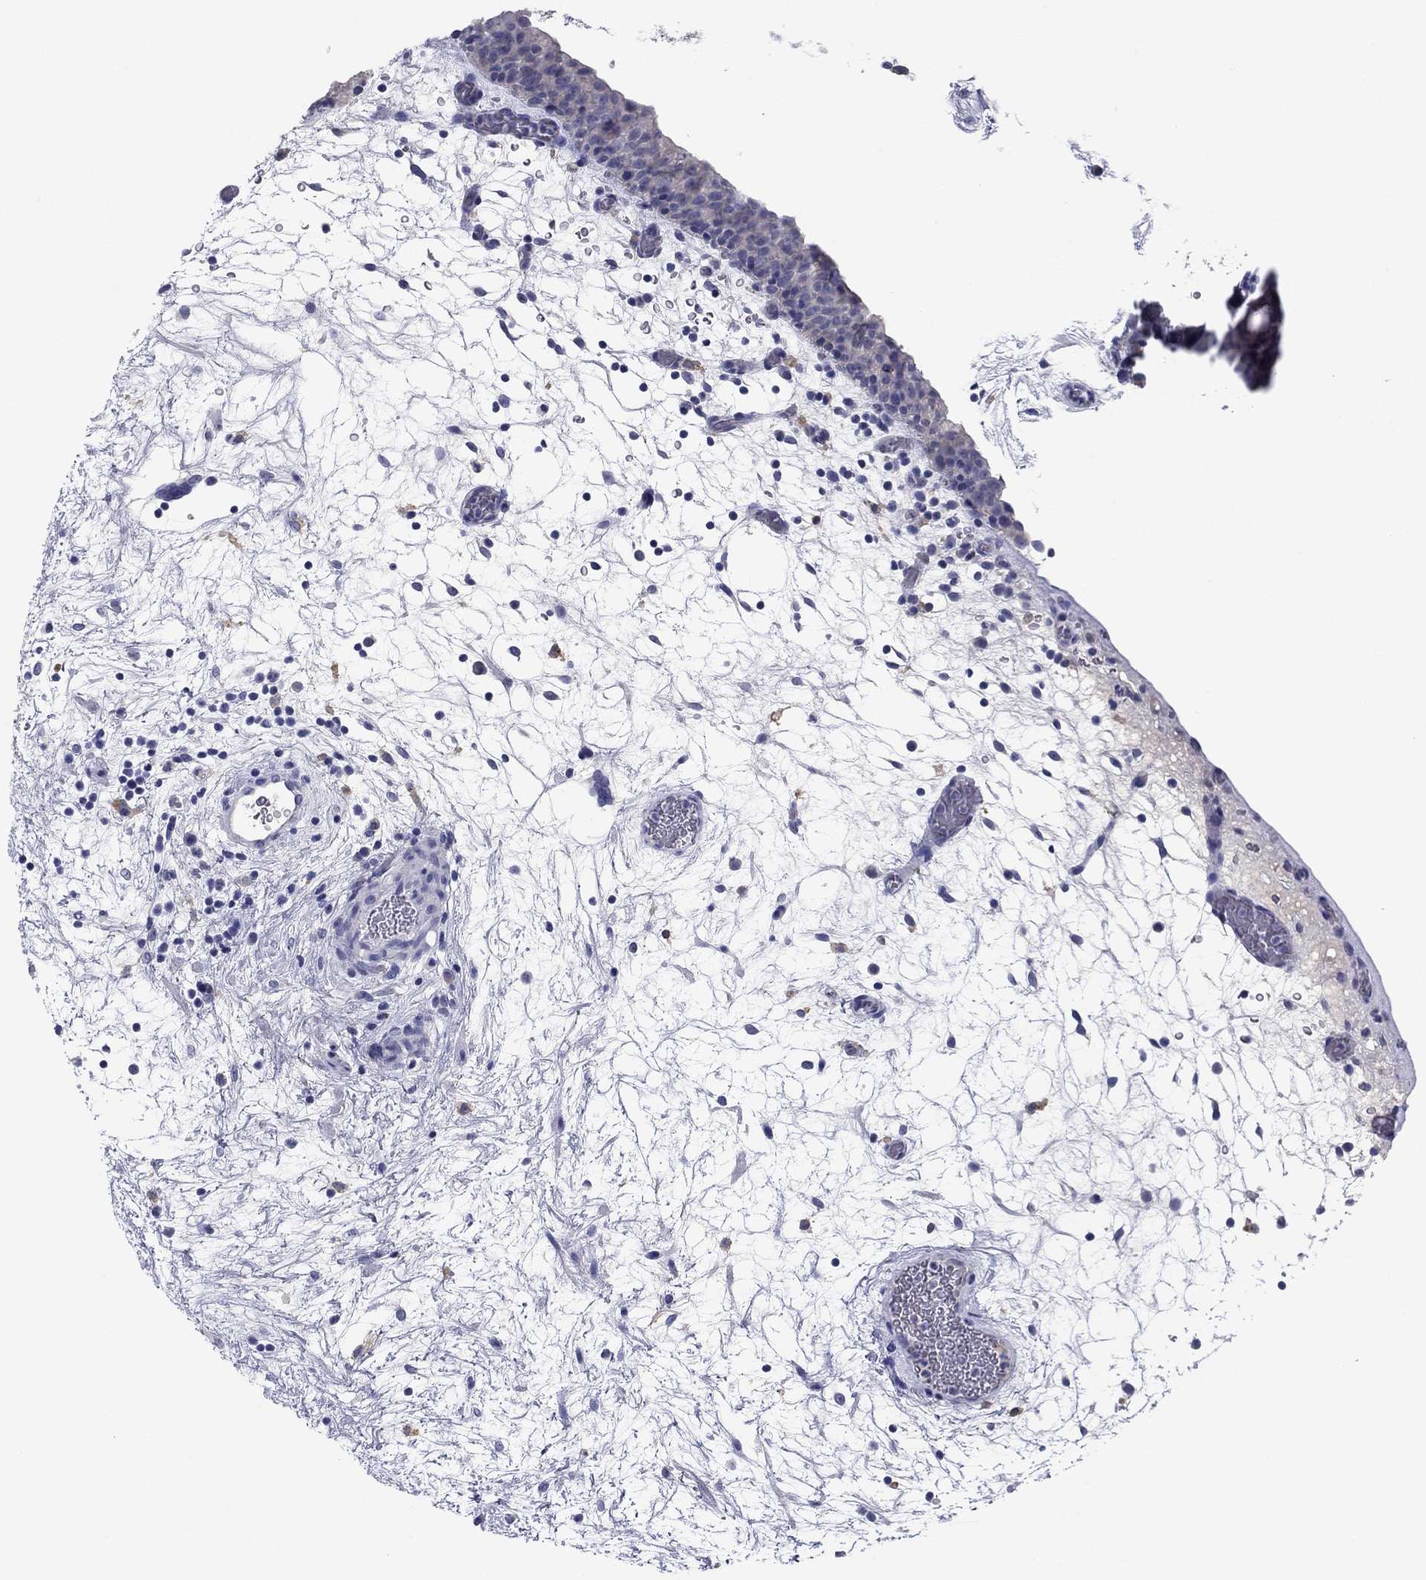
{"staining": {"intensity": "negative", "quantity": "none", "location": "none"}, "tissue": "urinary bladder", "cell_type": "Urothelial cells", "image_type": "normal", "snomed": [{"axis": "morphology", "description": "Normal tissue, NOS"}, {"axis": "topography", "description": "Urinary bladder"}], "caption": "High power microscopy image of an immunohistochemistry (IHC) histopathology image of unremarkable urinary bladder, revealing no significant staining in urothelial cells.", "gene": "CNTNAP4", "patient": {"sex": "male", "age": 37}}